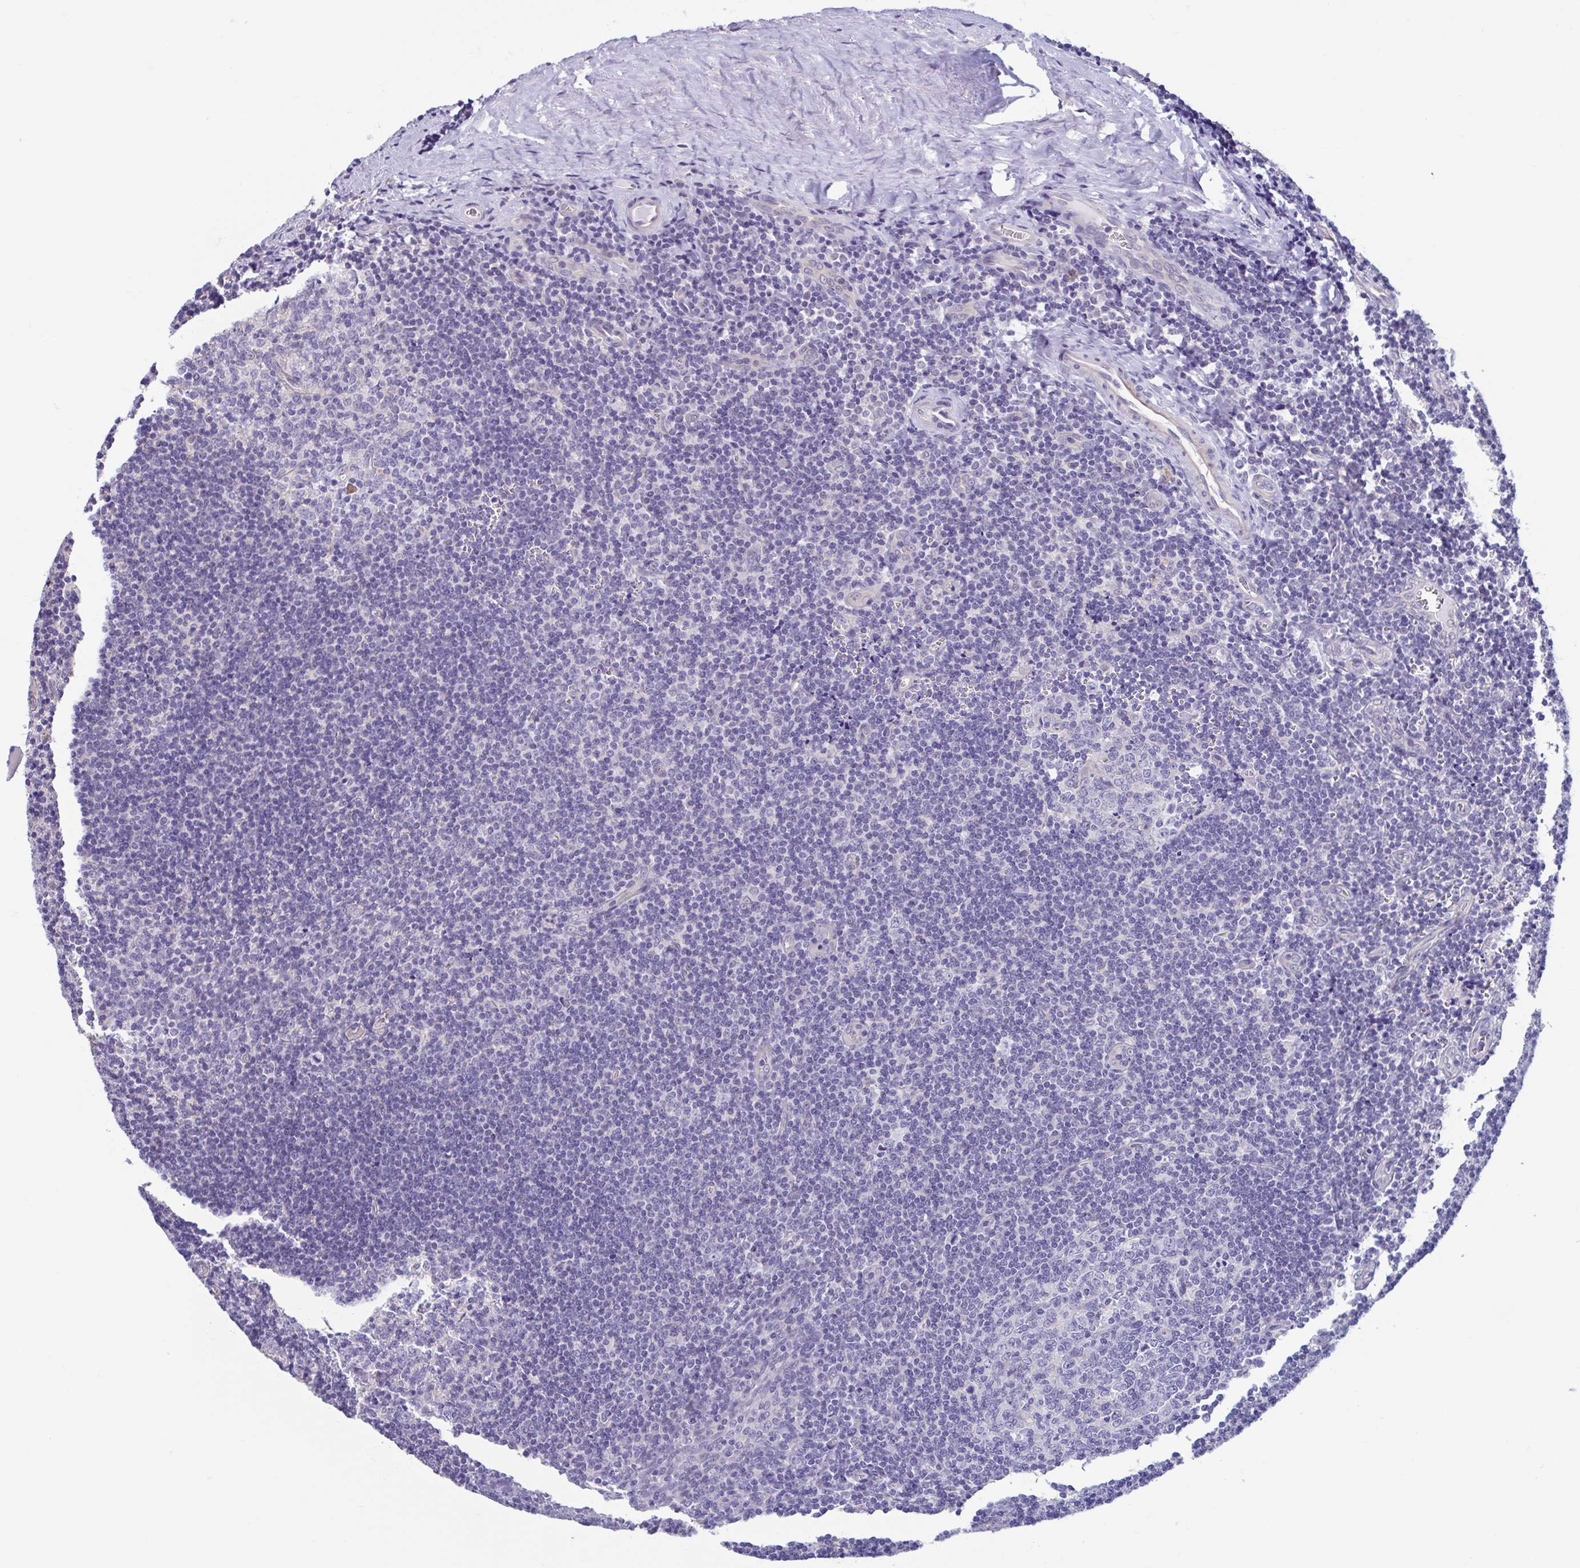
{"staining": {"intensity": "negative", "quantity": "none", "location": "none"}, "tissue": "tonsil", "cell_type": "Germinal center cells", "image_type": "normal", "snomed": [{"axis": "morphology", "description": "Normal tissue, NOS"}, {"axis": "morphology", "description": "Inflammation, NOS"}, {"axis": "topography", "description": "Tonsil"}], "caption": "The IHC histopathology image has no significant staining in germinal center cells of tonsil.", "gene": "MORC4", "patient": {"sex": "female", "age": 31}}